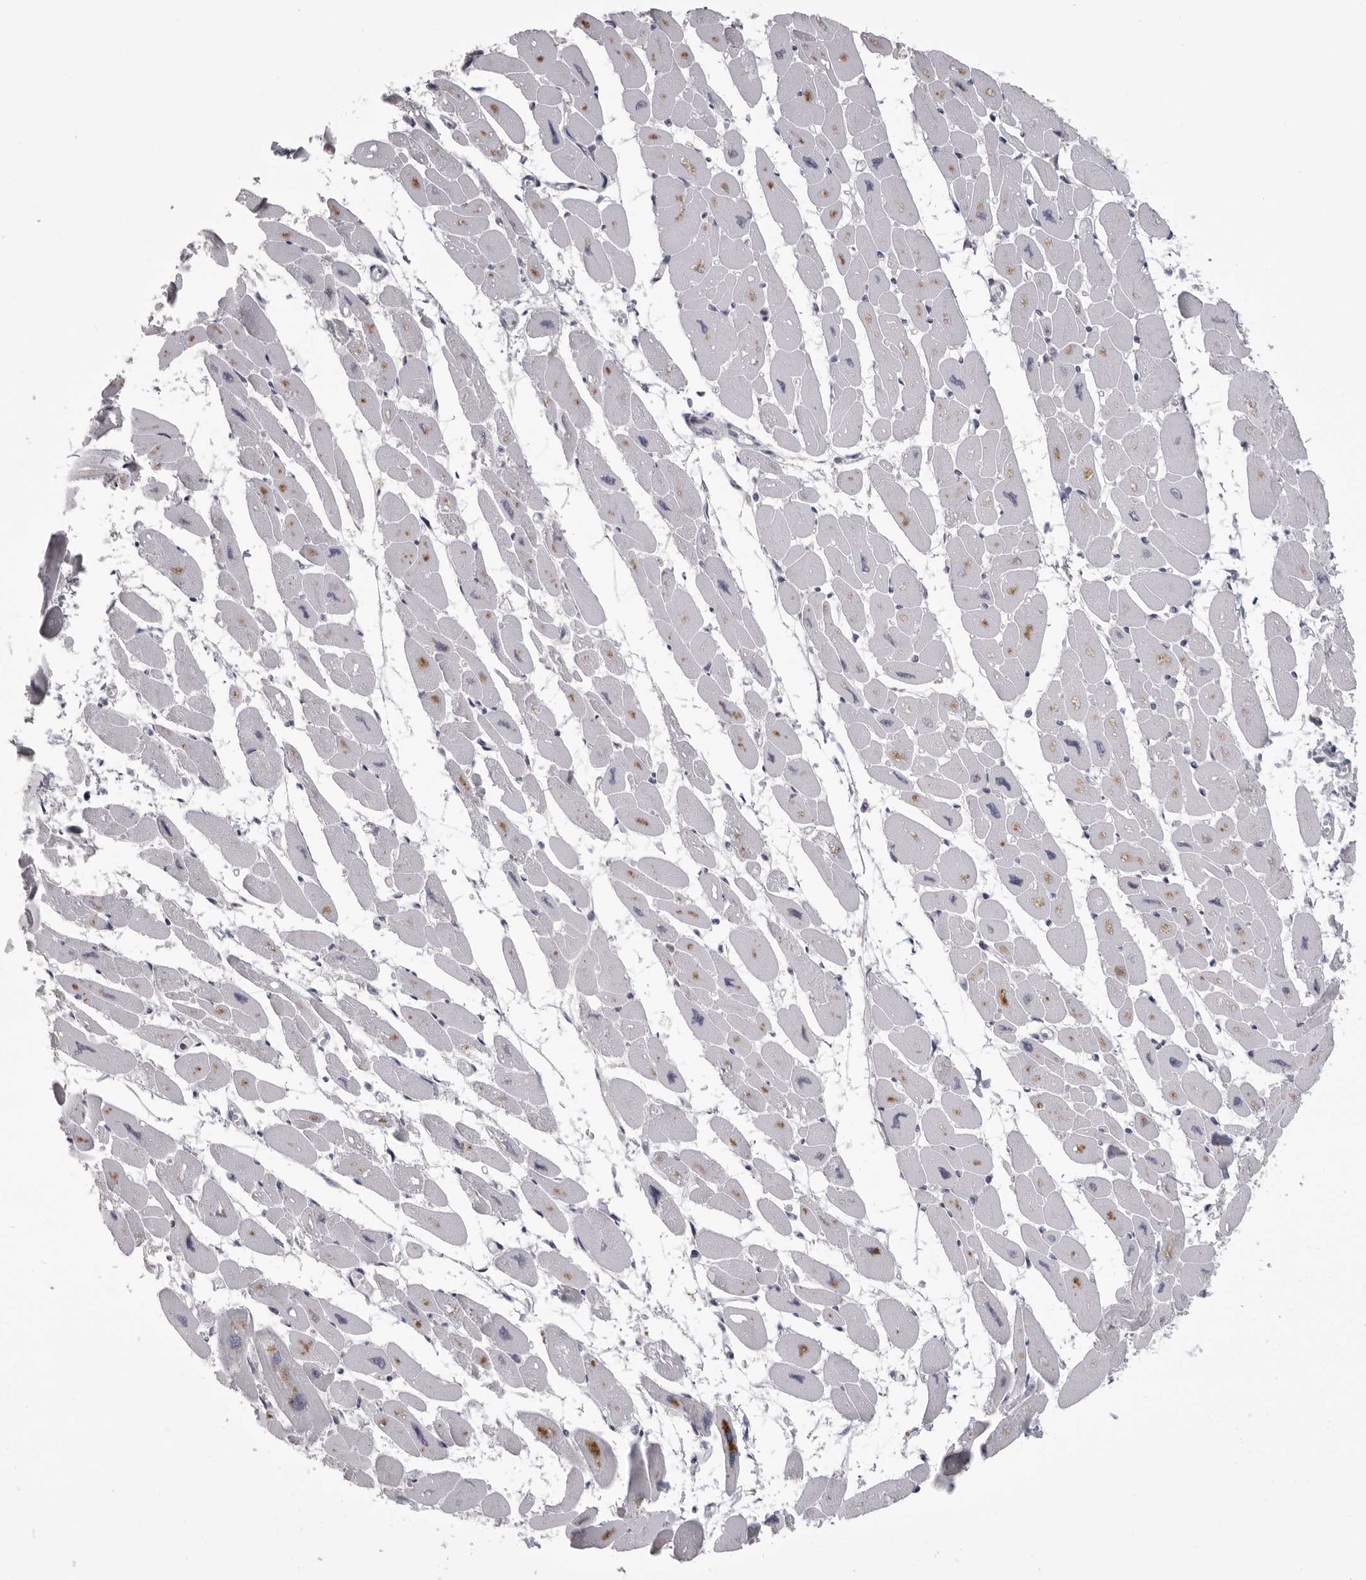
{"staining": {"intensity": "moderate", "quantity": "<25%", "location": "cytoplasmic/membranous"}, "tissue": "heart muscle", "cell_type": "Cardiomyocytes", "image_type": "normal", "snomed": [{"axis": "morphology", "description": "Normal tissue, NOS"}, {"axis": "topography", "description": "Heart"}], "caption": "Heart muscle stained for a protein (brown) shows moderate cytoplasmic/membranous positive positivity in approximately <25% of cardiomyocytes.", "gene": "TIMP1", "patient": {"sex": "female", "age": 54}}